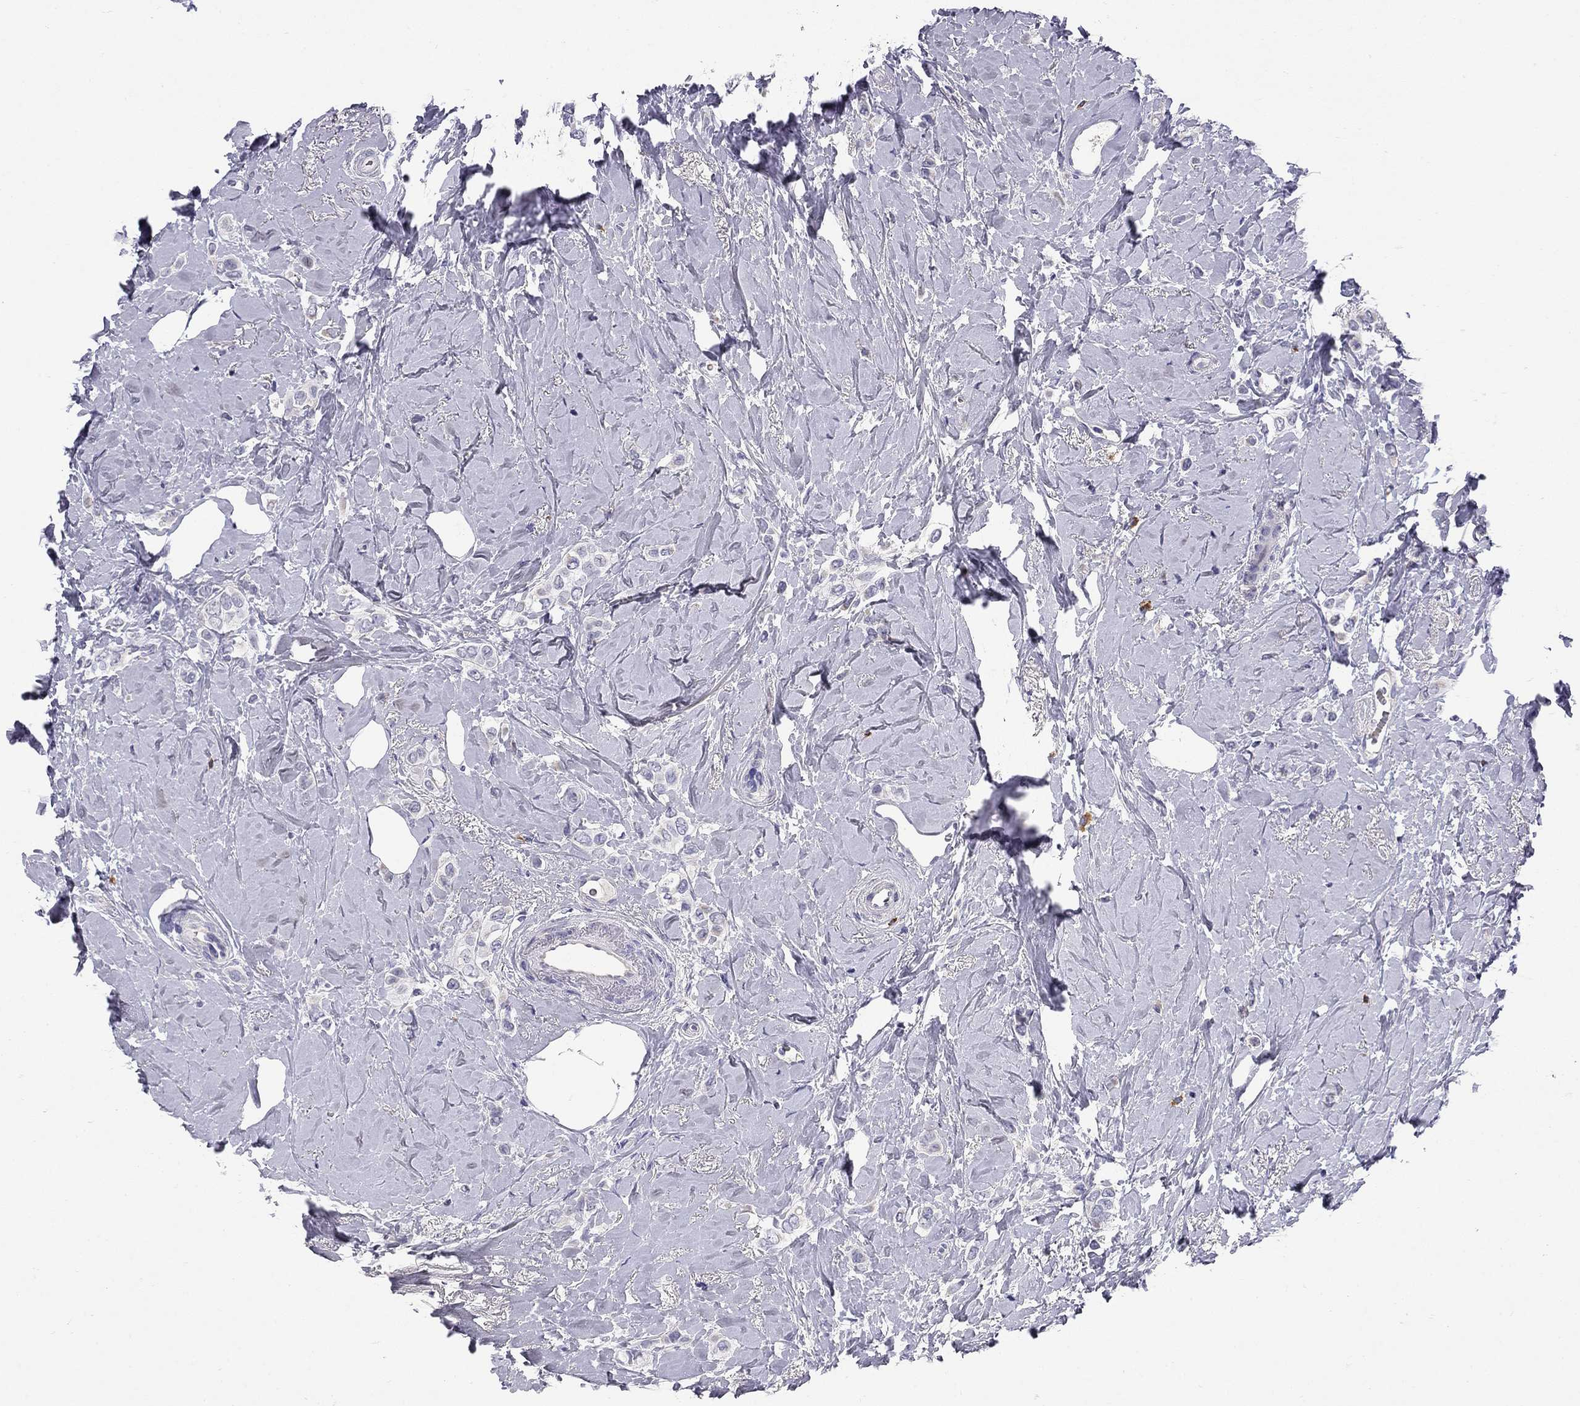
{"staining": {"intensity": "negative", "quantity": "none", "location": "none"}, "tissue": "breast cancer", "cell_type": "Tumor cells", "image_type": "cancer", "snomed": [{"axis": "morphology", "description": "Lobular carcinoma"}, {"axis": "topography", "description": "Breast"}], "caption": "A high-resolution photomicrograph shows immunohistochemistry (IHC) staining of lobular carcinoma (breast), which demonstrates no significant staining in tumor cells. The staining was performed using DAB to visualize the protein expression in brown, while the nuclei were stained in blue with hematoxylin (Magnification: 20x).", "gene": "C8orf88", "patient": {"sex": "female", "age": 66}}